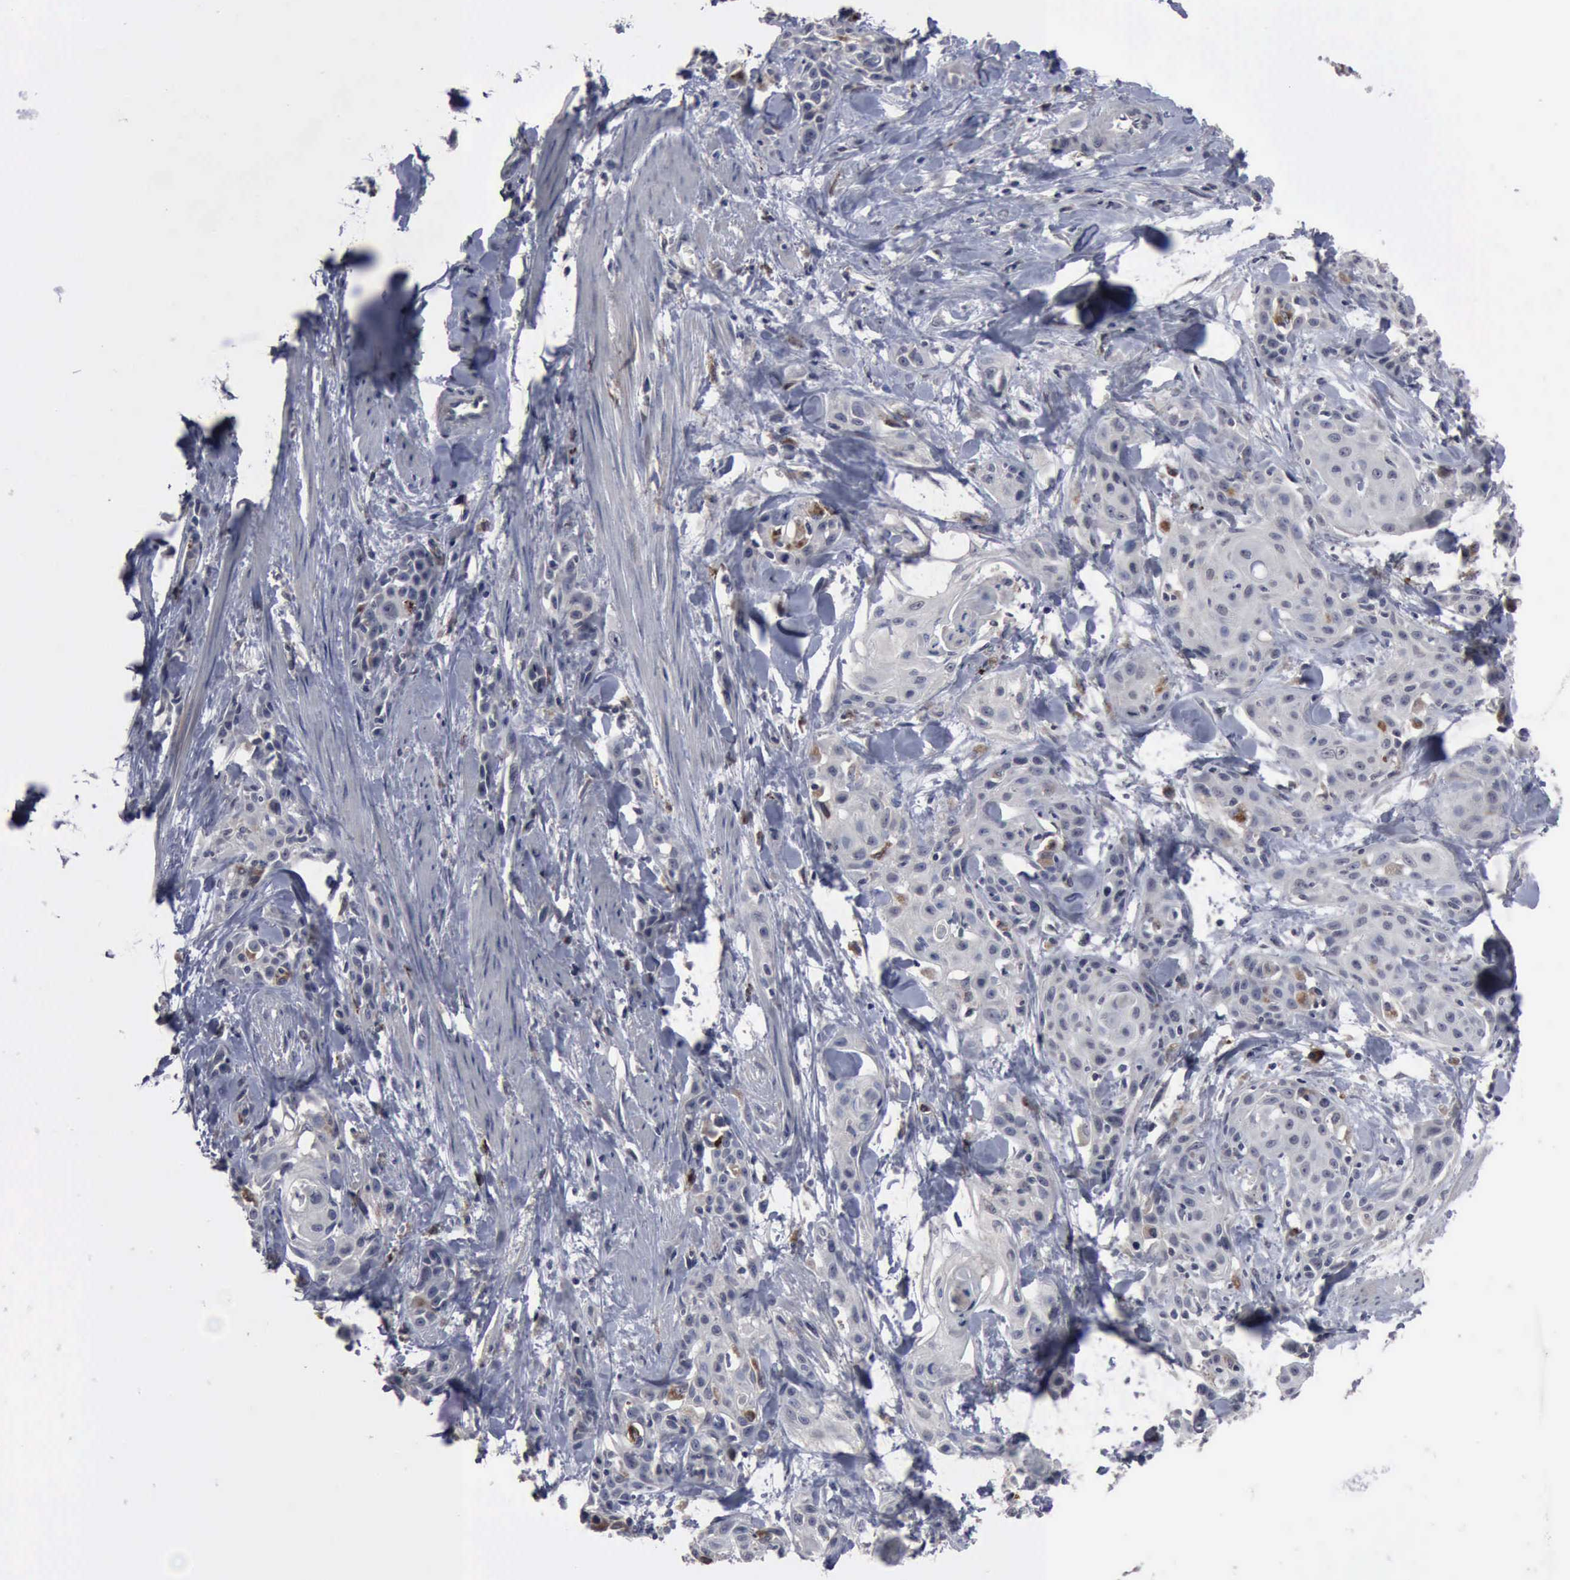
{"staining": {"intensity": "negative", "quantity": "none", "location": "none"}, "tissue": "skin cancer", "cell_type": "Tumor cells", "image_type": "cancer", "snomed": [{"axis": "morphology", "description": "Squamous cell carcinoma, NOS"}, {"axis": "topography", "description": "Skin"}, {"axis": "topography", "description": "Anal"}], "caption": "An immunohistochemistry (IHC) photomicrograph of skin cancer is shown. There is no staining in tumor cells of skin cancer.", "gene": "MYO18B", "patient": {"sex": "male", "age": 64}}